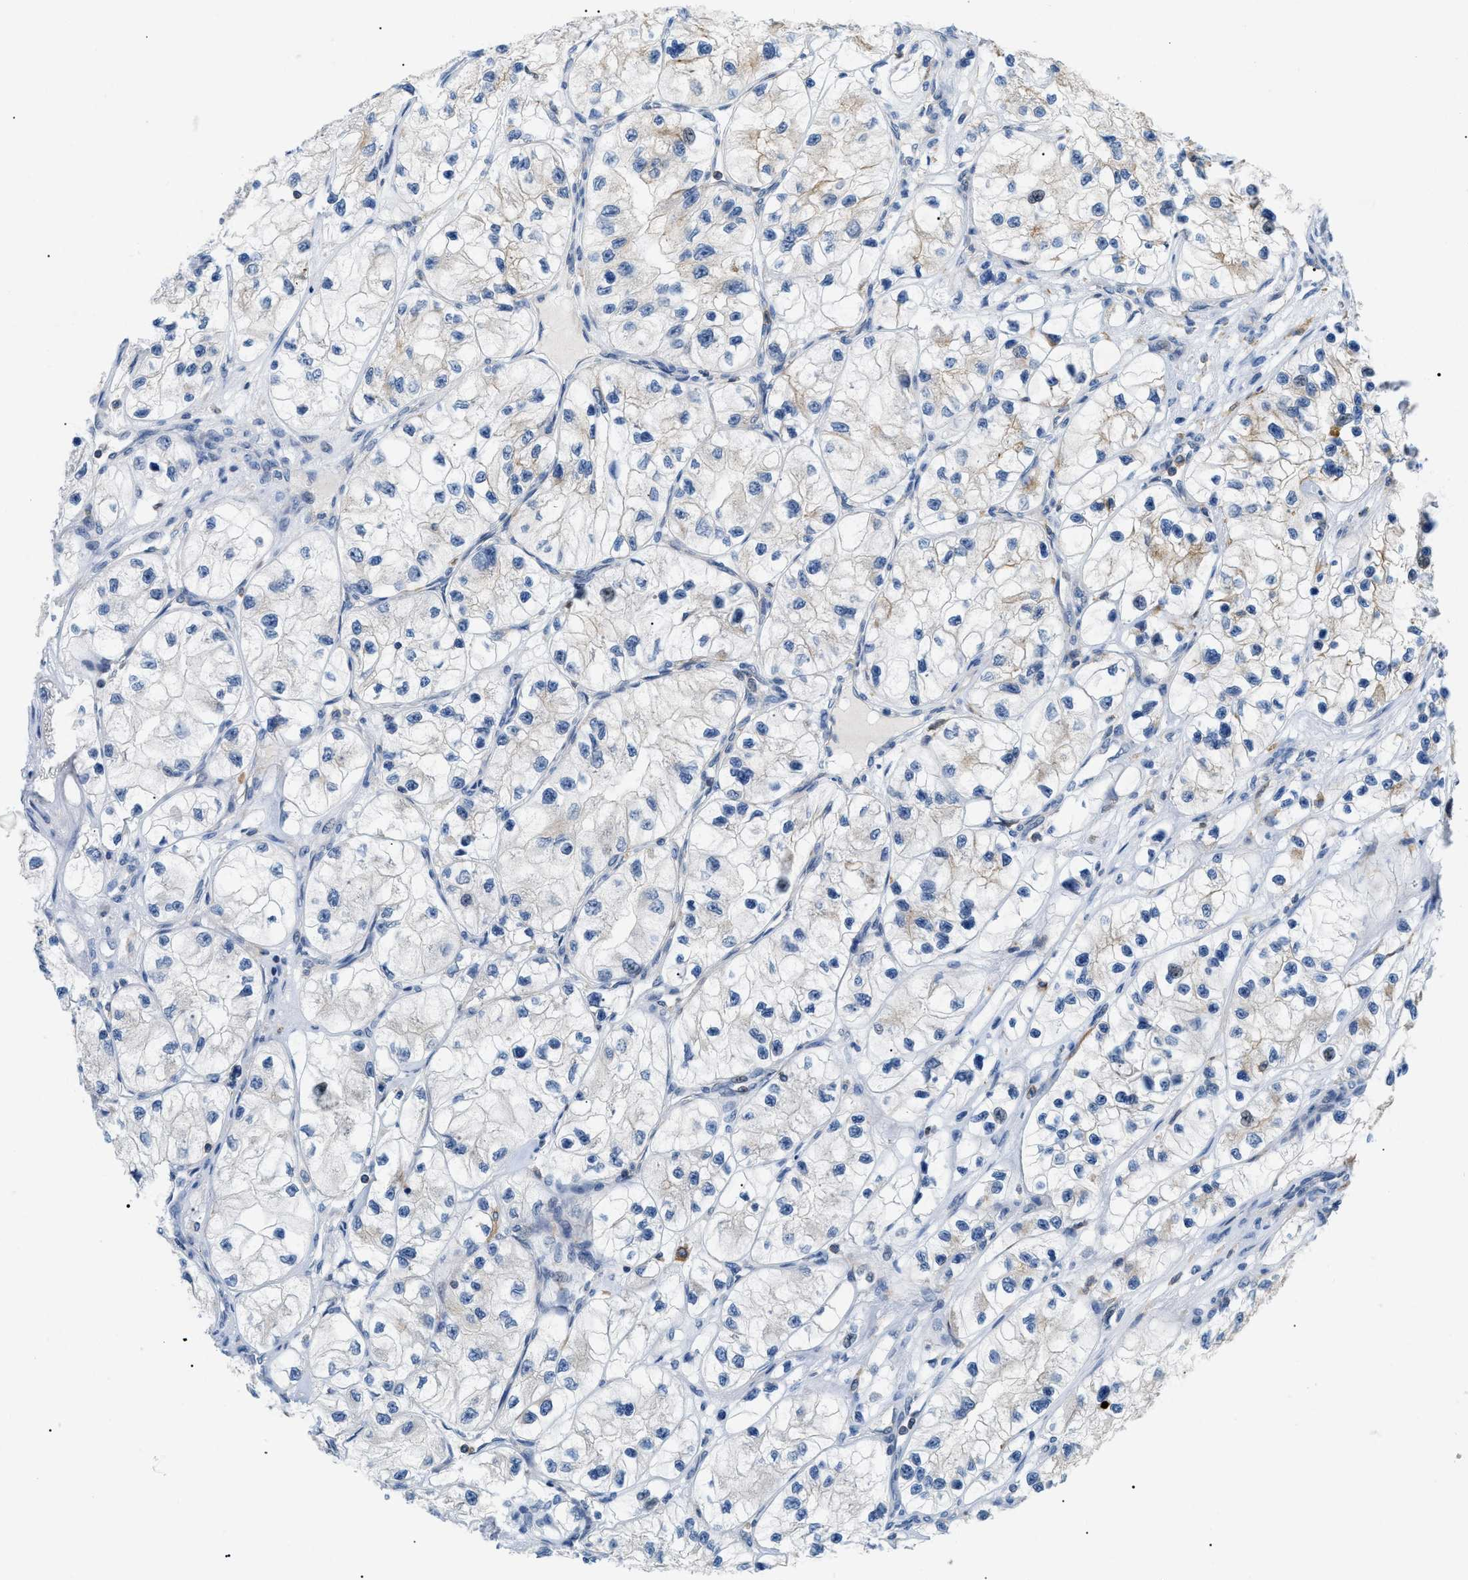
{"staining": {"intensity": "weak", "quantity": "<25%", "location": "cytoplasmic/membranous"}, "tissue": "renal cancer", "cell_type": "Tumor cells", "image_type": "cancer", "snomed": [{"axis": "morphology", "description": "Adenocarcinoma, NOS"}, {"axis": "topography", "description": "Kidney"}], "caption": "IHC of human renal cancer (adenocarcinoma) exhibits no expression in tumor cells. (Brightfield microscopy of DAB IHC at high magnification).", "gene": "INPP5D", "patient": {"sex": "female", "age": 57}}